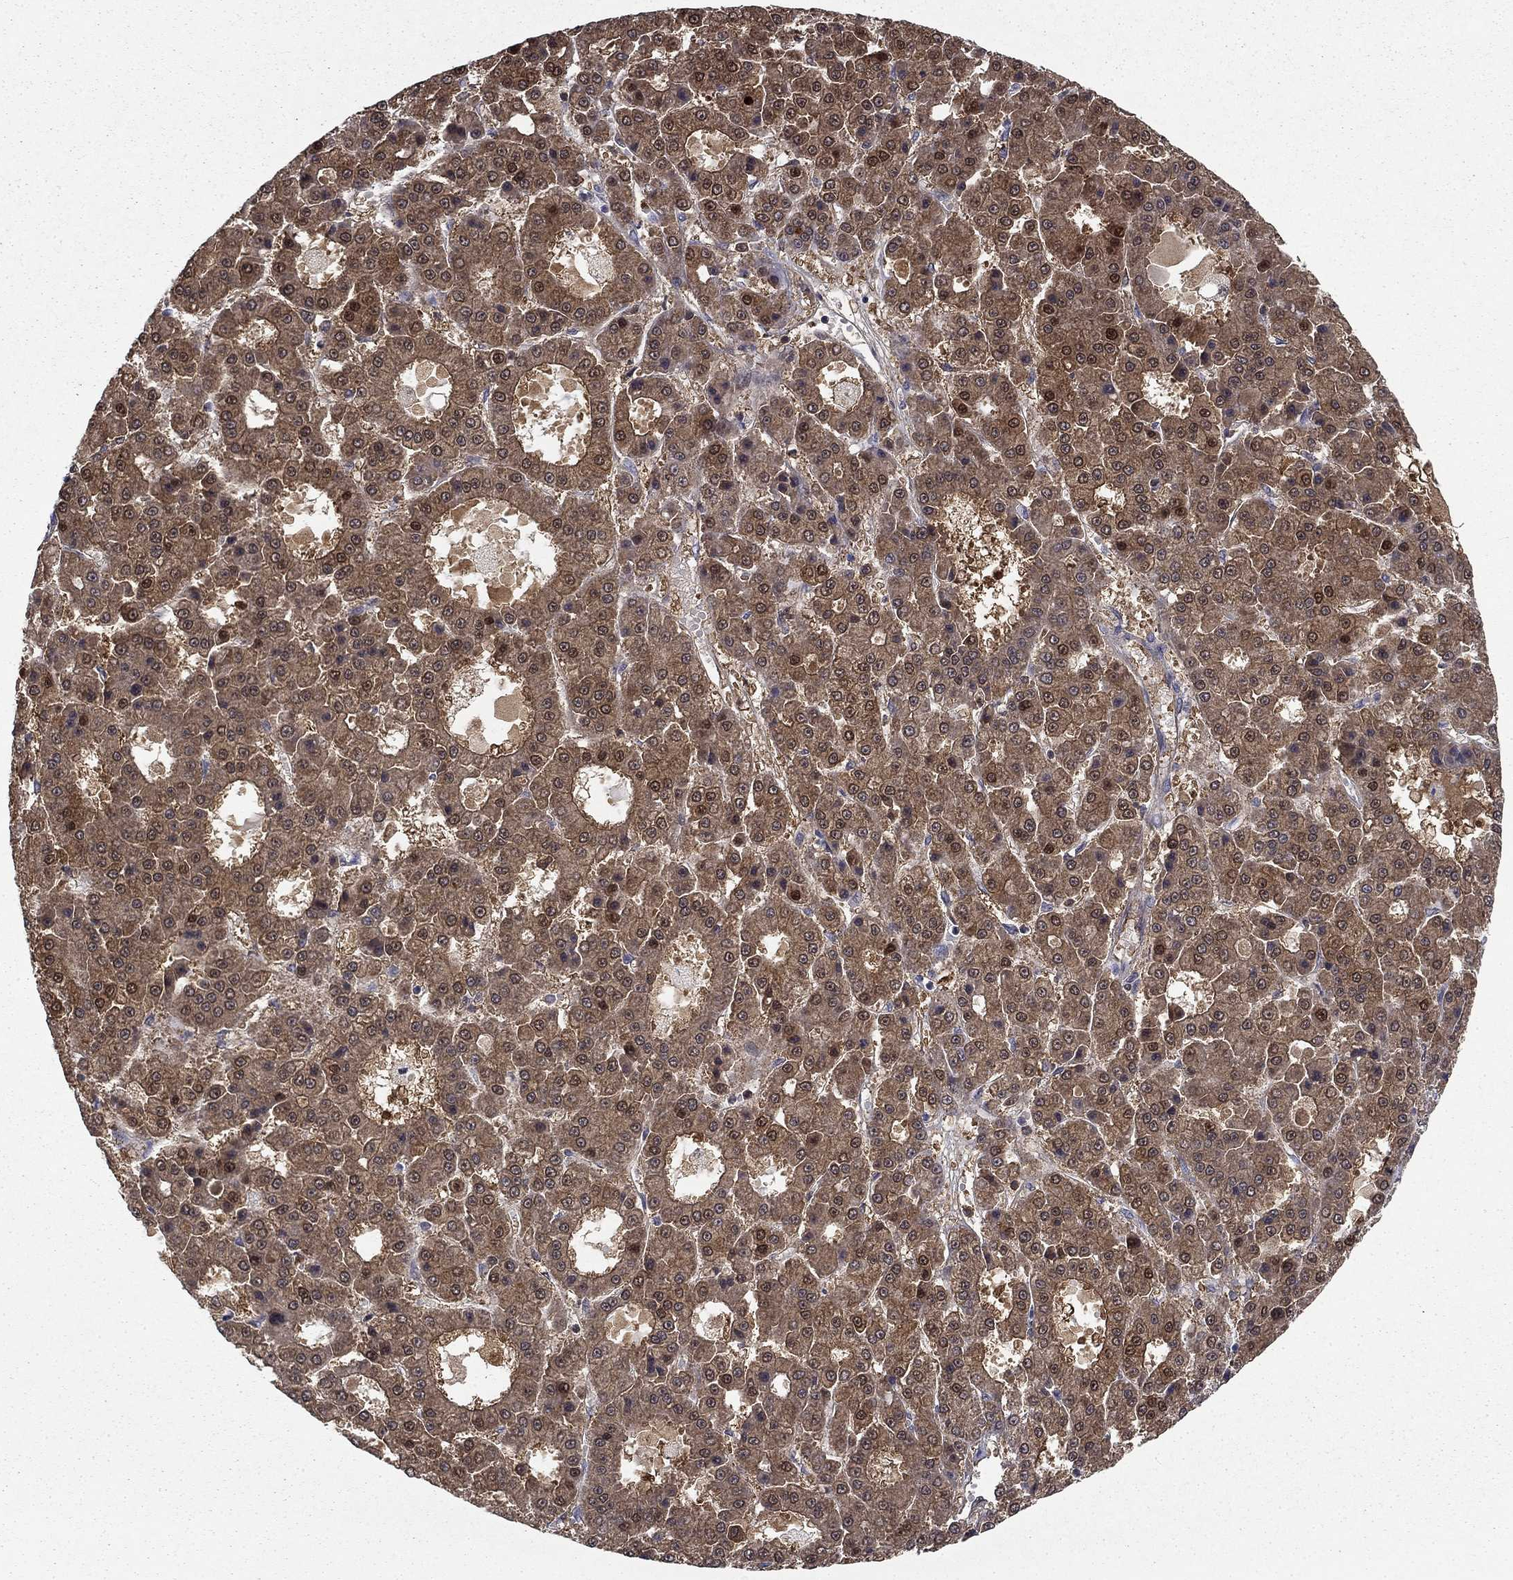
{"staining": {"intensity": "strong", "quantity": "25%-75%", "location": "cytoplasmic/membranous"}, "tissue": "liver cancer", "cell_type": "Tumor cells", "image_type": "cancer", "snomed": [{"axis": "morphology", "description": "Carcinoma, Hepatocellular, NOS"}, {"axis": "topography", "description": "Liver"}], "caption": "Liver cancer stained with a protein marker shows strong staining in tumor cells.", "gene": "NIT2", "patient": {"sex": "male", "age": 70}}